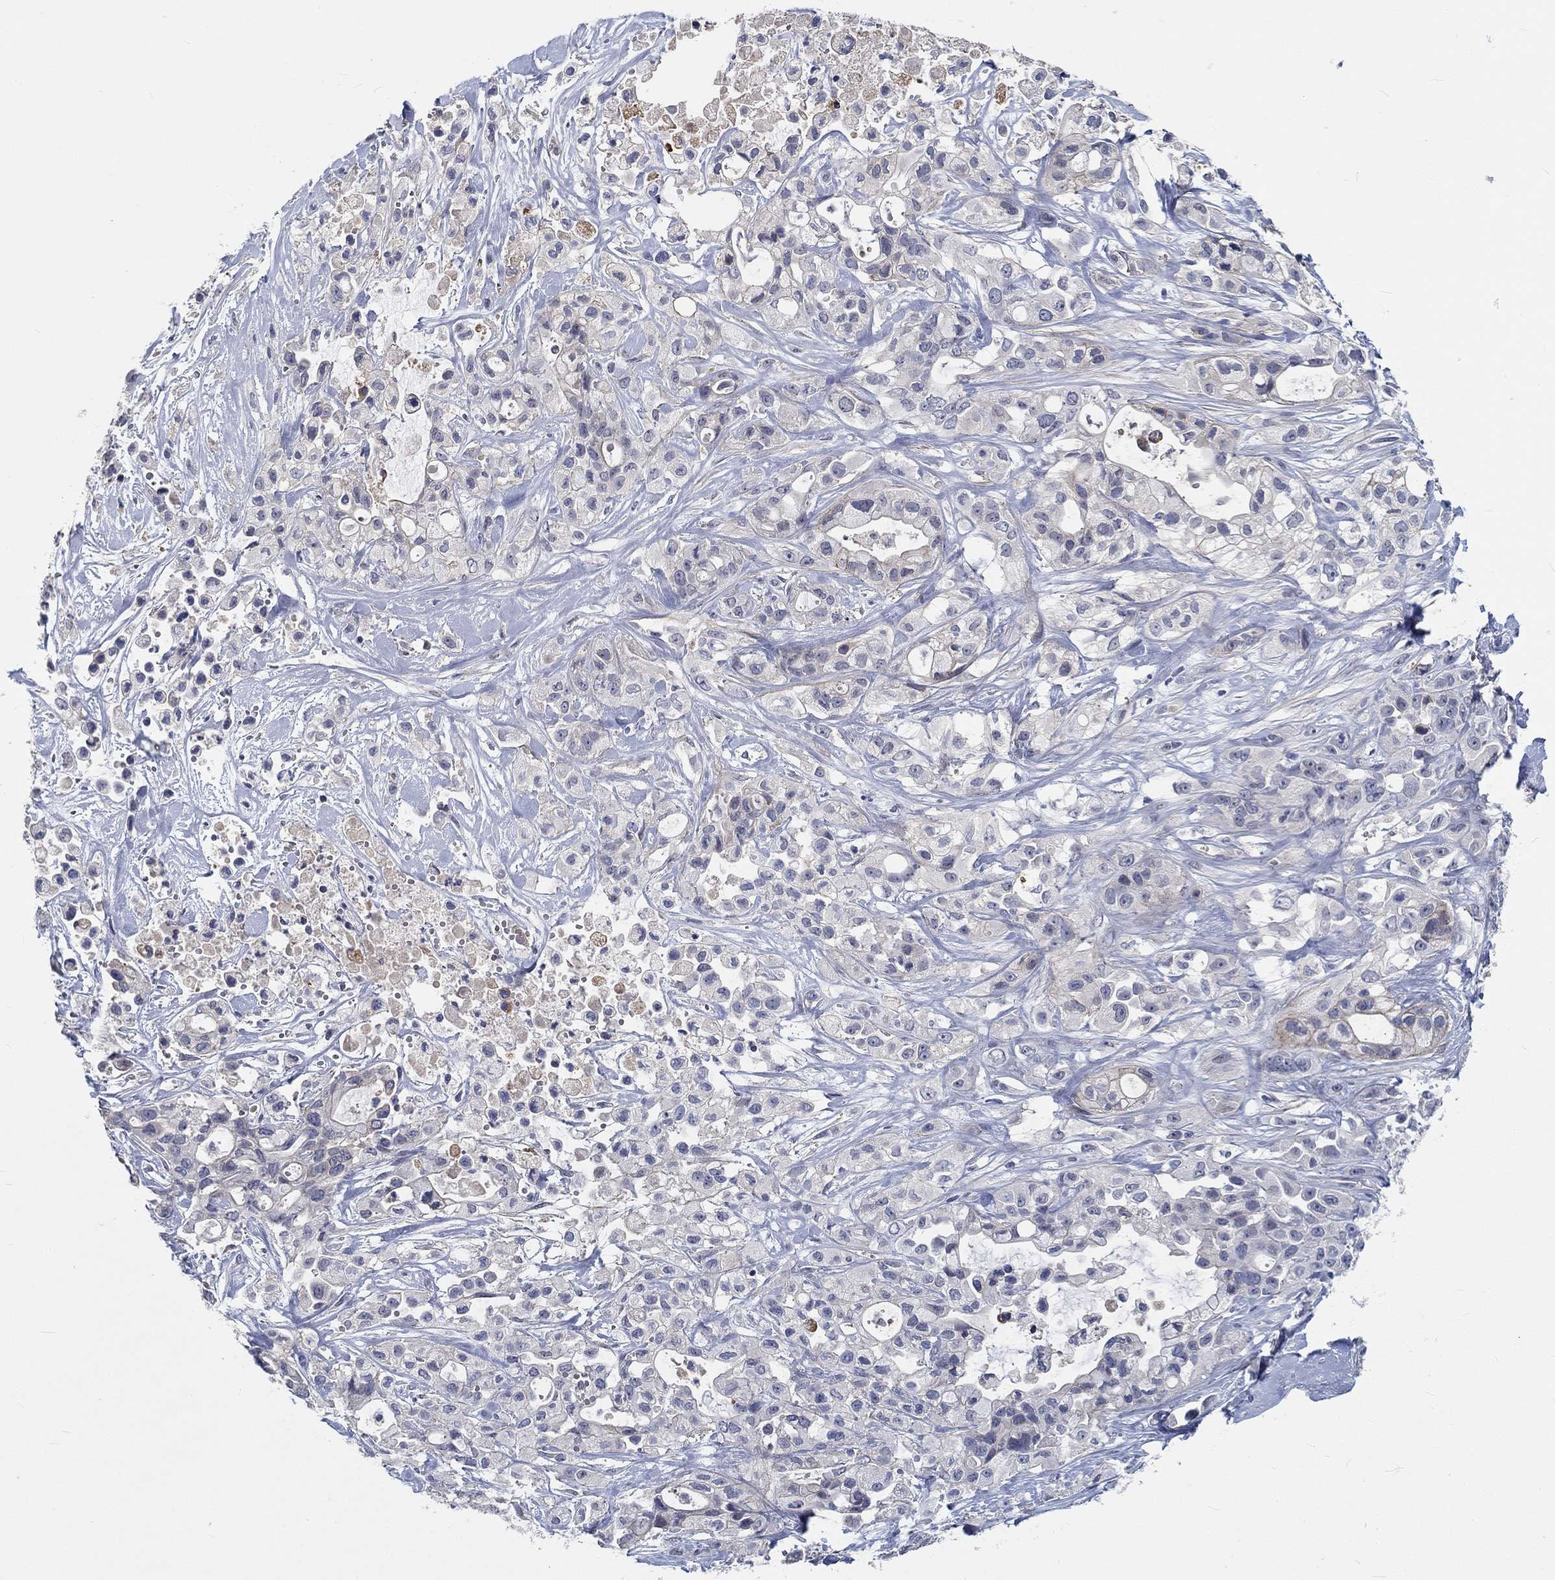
{"staining": {"intensity": "negative", "quantity": "none", "location": "none"}, "tissue": "pancreatic cancer", "cell_type": "Tumor cells", "image_type": "cancer", "snomed": [{"axis": "morphology", "description": "Adenocarcinoma, NOS"}, {"axis": "topography", "description": "Pancreas"}], "caption": "Pancreatic cancer (adenocarcinoma) was stained to show a protein in brown. There is no significant staining in tumor cells. (DAB (3,3'-diaminobenzidine) immunohistochemistry (IHC), high magnification).", "gene": "MYBPC1", "patient": {"sex": "male", "age": 44}}